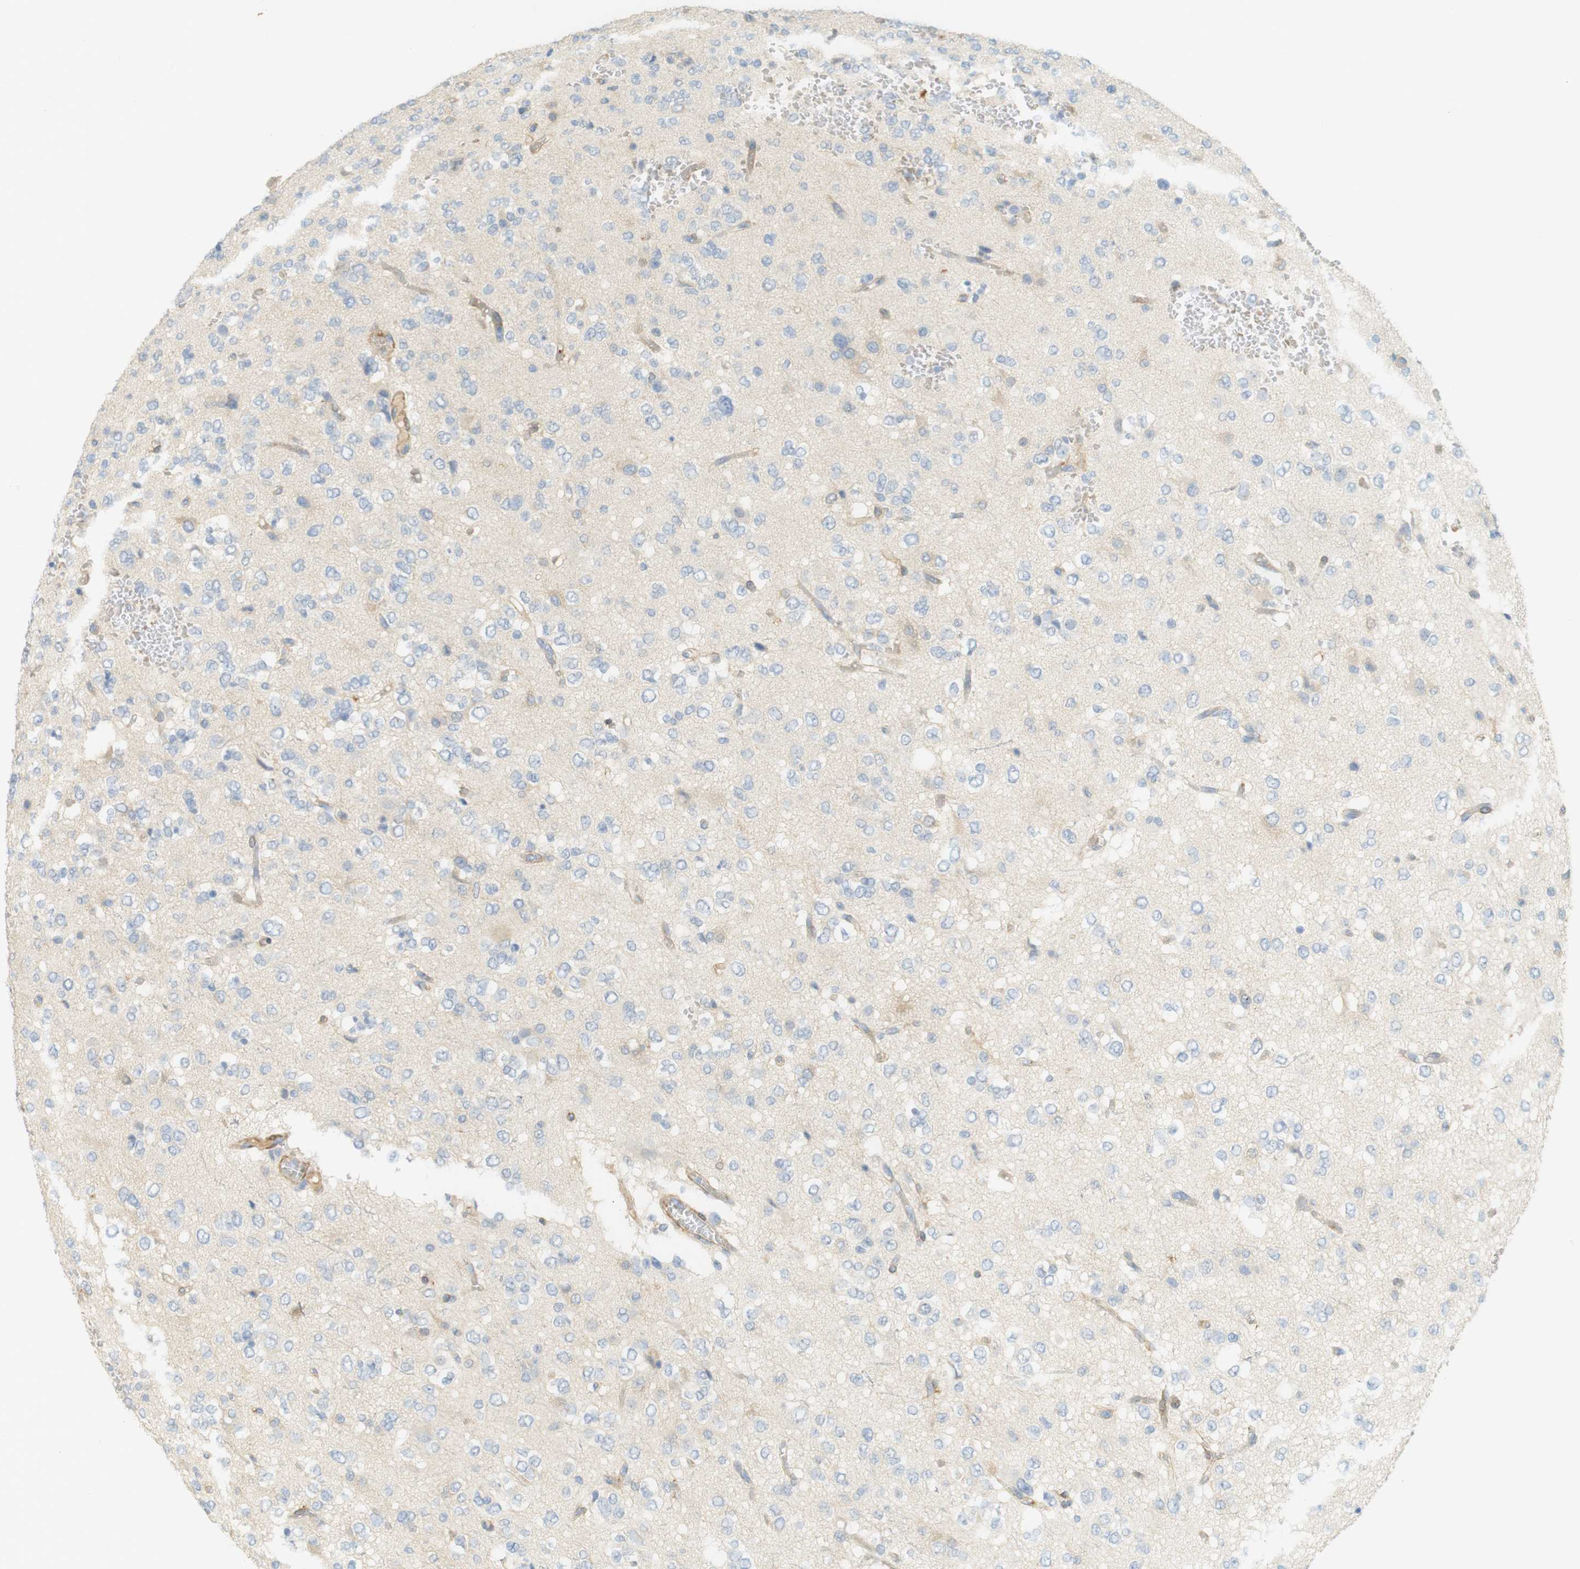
{"staining": {"intensity": "negative", "quantity": "none", "location": "none"}, "tissue": "glioma", "cell_type": "Tumor cells", "image_type": "cancer", "snomed": [{"axis": "morphology", "description": "Glioma, malignant, Low grade"}, {"axis": "topography", "description": "Brain"}], "caption": "This is an immunohistochemistry (IHC) histopathology image of human glioma. There is no expression in tumor cells.", "gene": "PDE3A", "patient": {"sex": "male", "age": 38}}